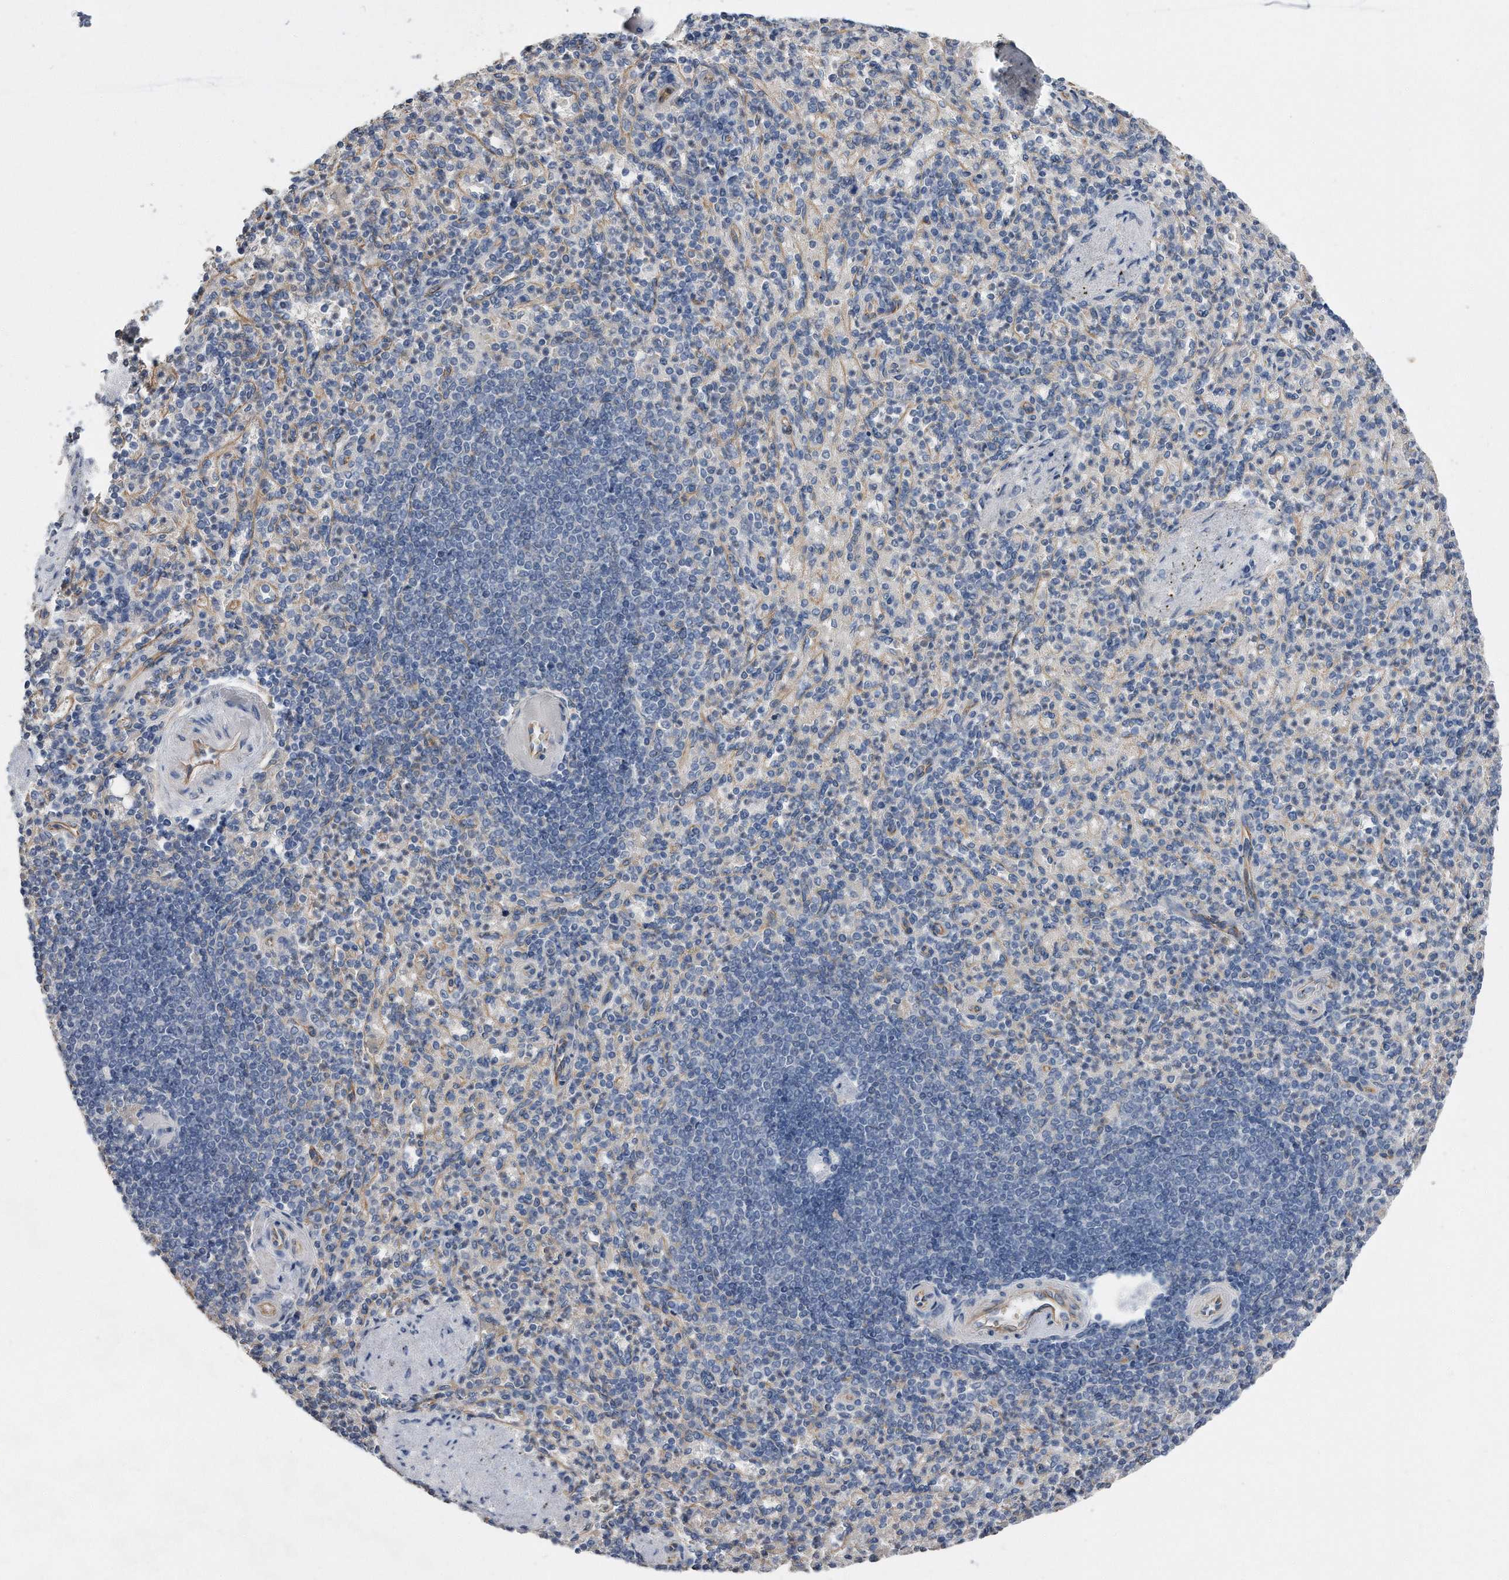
{"staining": {"intensity": "negative", "quantity": "none", "location": "none"}, "tissue": "spleen", "cell_type": "Cells in red pulp", "image_type": "normal", "snomed": [{"axis": "morphology", "description": "Normal tissue, NOS"}, {"axis": "topography", "description": "Spleen"}], "caption": "DAB immunohistochemical staining of benign spleen displays no significant expression in cells in red pulp.", "gene": "GPC1", "patient": {"sex": "female", "age": 74}}